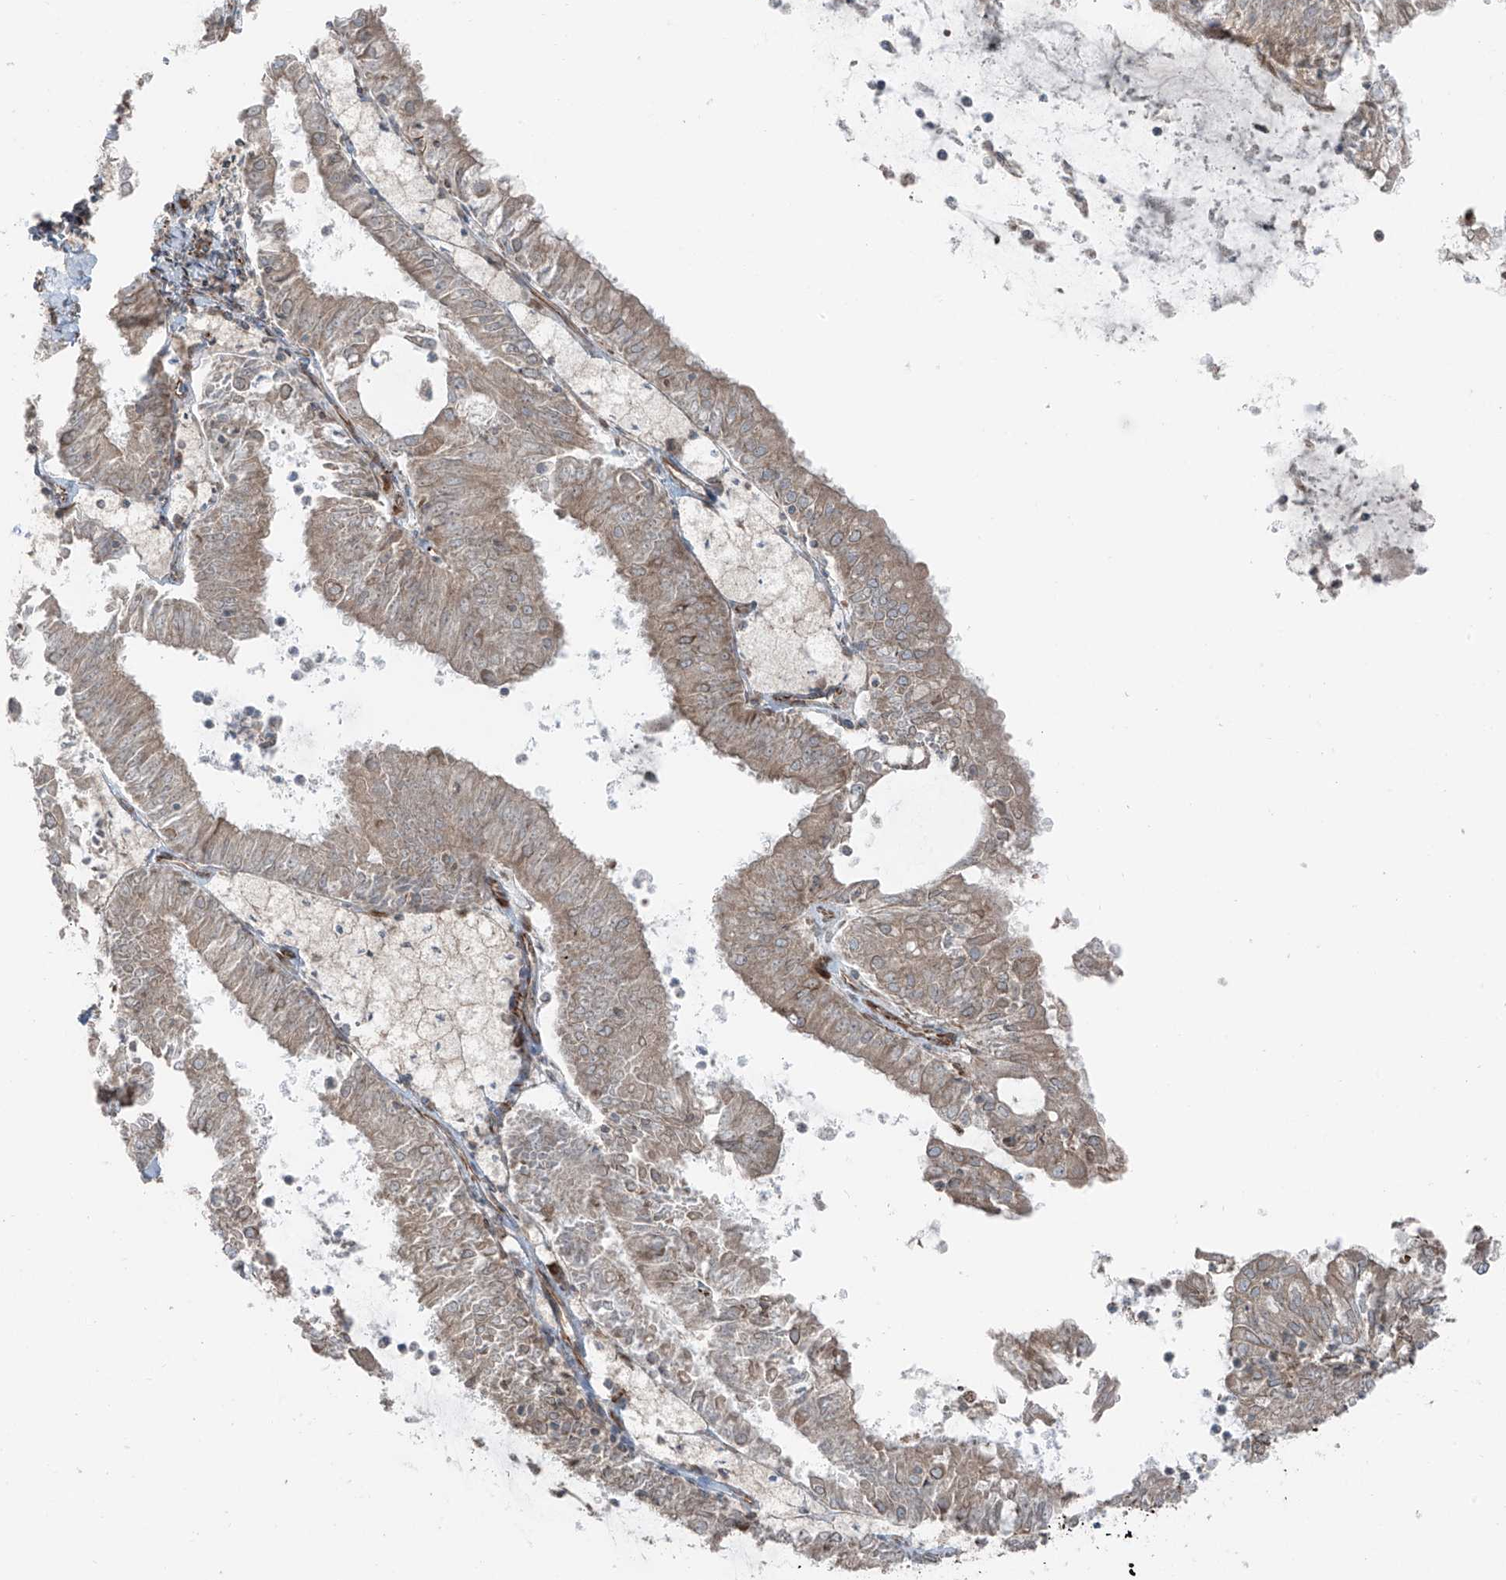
{"staining": {"intensity": "weak", "quantity": ">75%", "location": "cytoplasmic/membranous"}, "tissue": "endometrial cancer", "cell_type": "Tumor cells", "image_type": "cancer", "snomed": [{"axis": "morphology", "description": "Adenocarcinoma, NOS"}, {"axis": "topography", "description": "Endometrium"}], "caption": "Weak cytoplasmic/membranous positivity is appreciated in about >75% of tumor cells in adenocarcinoma (endometrial).", "gene": "ERLEC1", "patient": {"sex": "female", "age": 57}}